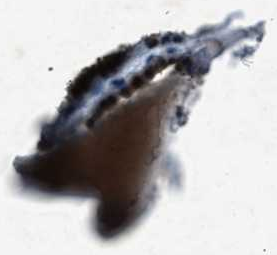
{"staining": {"intensity": "strong", "quantity": "25%-75%", "location": "cytoplasmic/membranous,nuclear"}, "tissue": "thyroid gland", "cell_type": "Glandular cells", "image_type": "normal", "snomed": [{"axis": "morphology", "description": "Normal tissue, NOS"}, {"axis": "topography", "description": "Thyroid gland"}], "caption": "Glandular cells display high levels of strong cytoplasmic/membranous,nuclear staining in about 25%-75% of cells in benign thyroid gland. (IHC, brightfield microscopy, high magnification).", "gene": "ADCY1", "patient": {"sex": "female", "age": 28}}